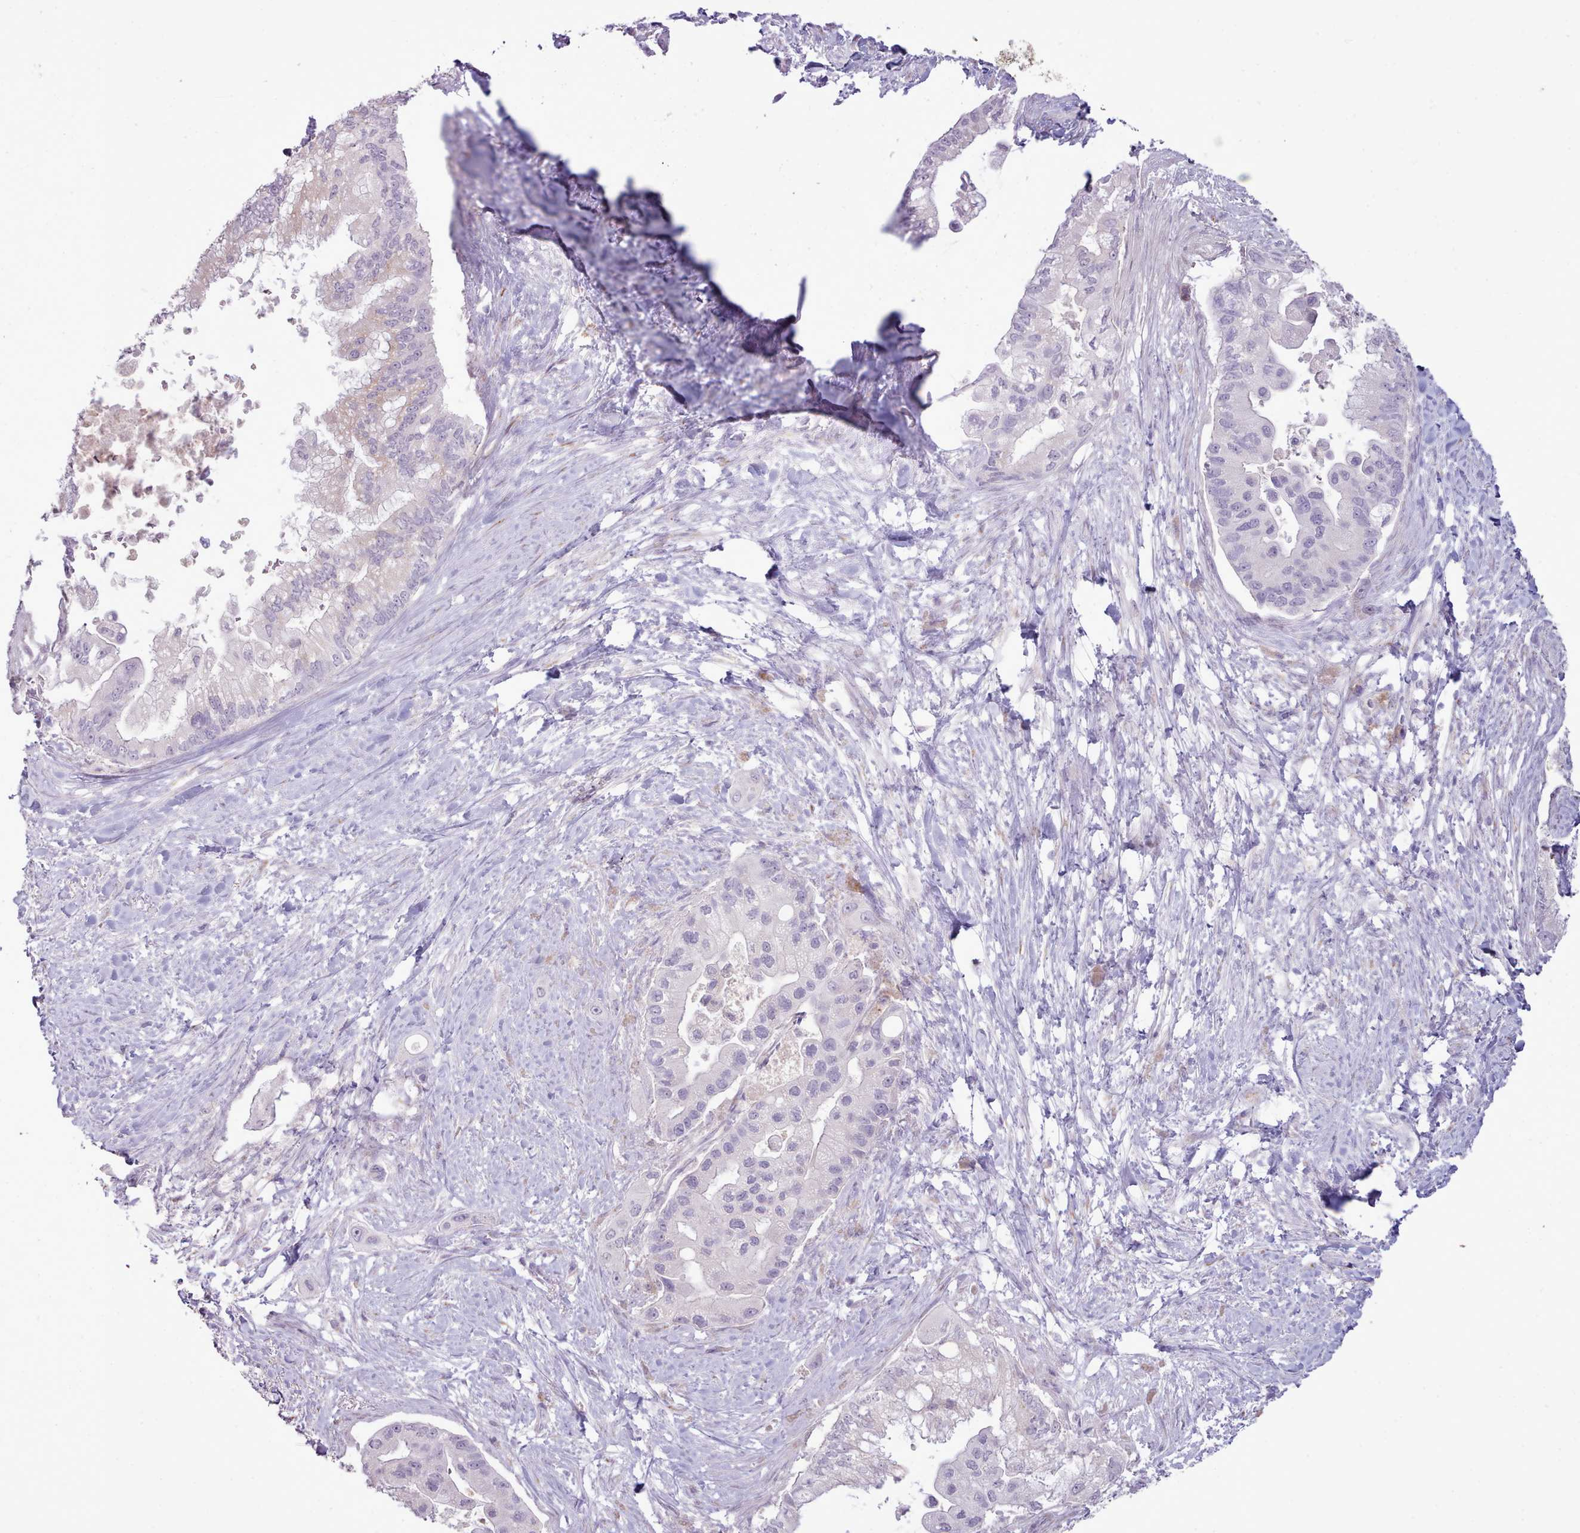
{"staining": {"intensity": "negative", "quantity": "none", "location": "none"}, "tissue": "pancreatic cancer", "cell_type": "Tumor cells", "image_type": "cancer", "snomed": [{"axis": "morphology", "description": "Adenocarcinoma, NOS"}, {"axis": "topography", "description": "Pancreas"}], "caption": "This is a image of immunohistochemistry (IHC) staining of pancreatic cancer (adenocarcinoma), which shows no positivity in tumor cells.", "gene": "PPP3R2", "patient": {"sex": "male", "age": 57}}